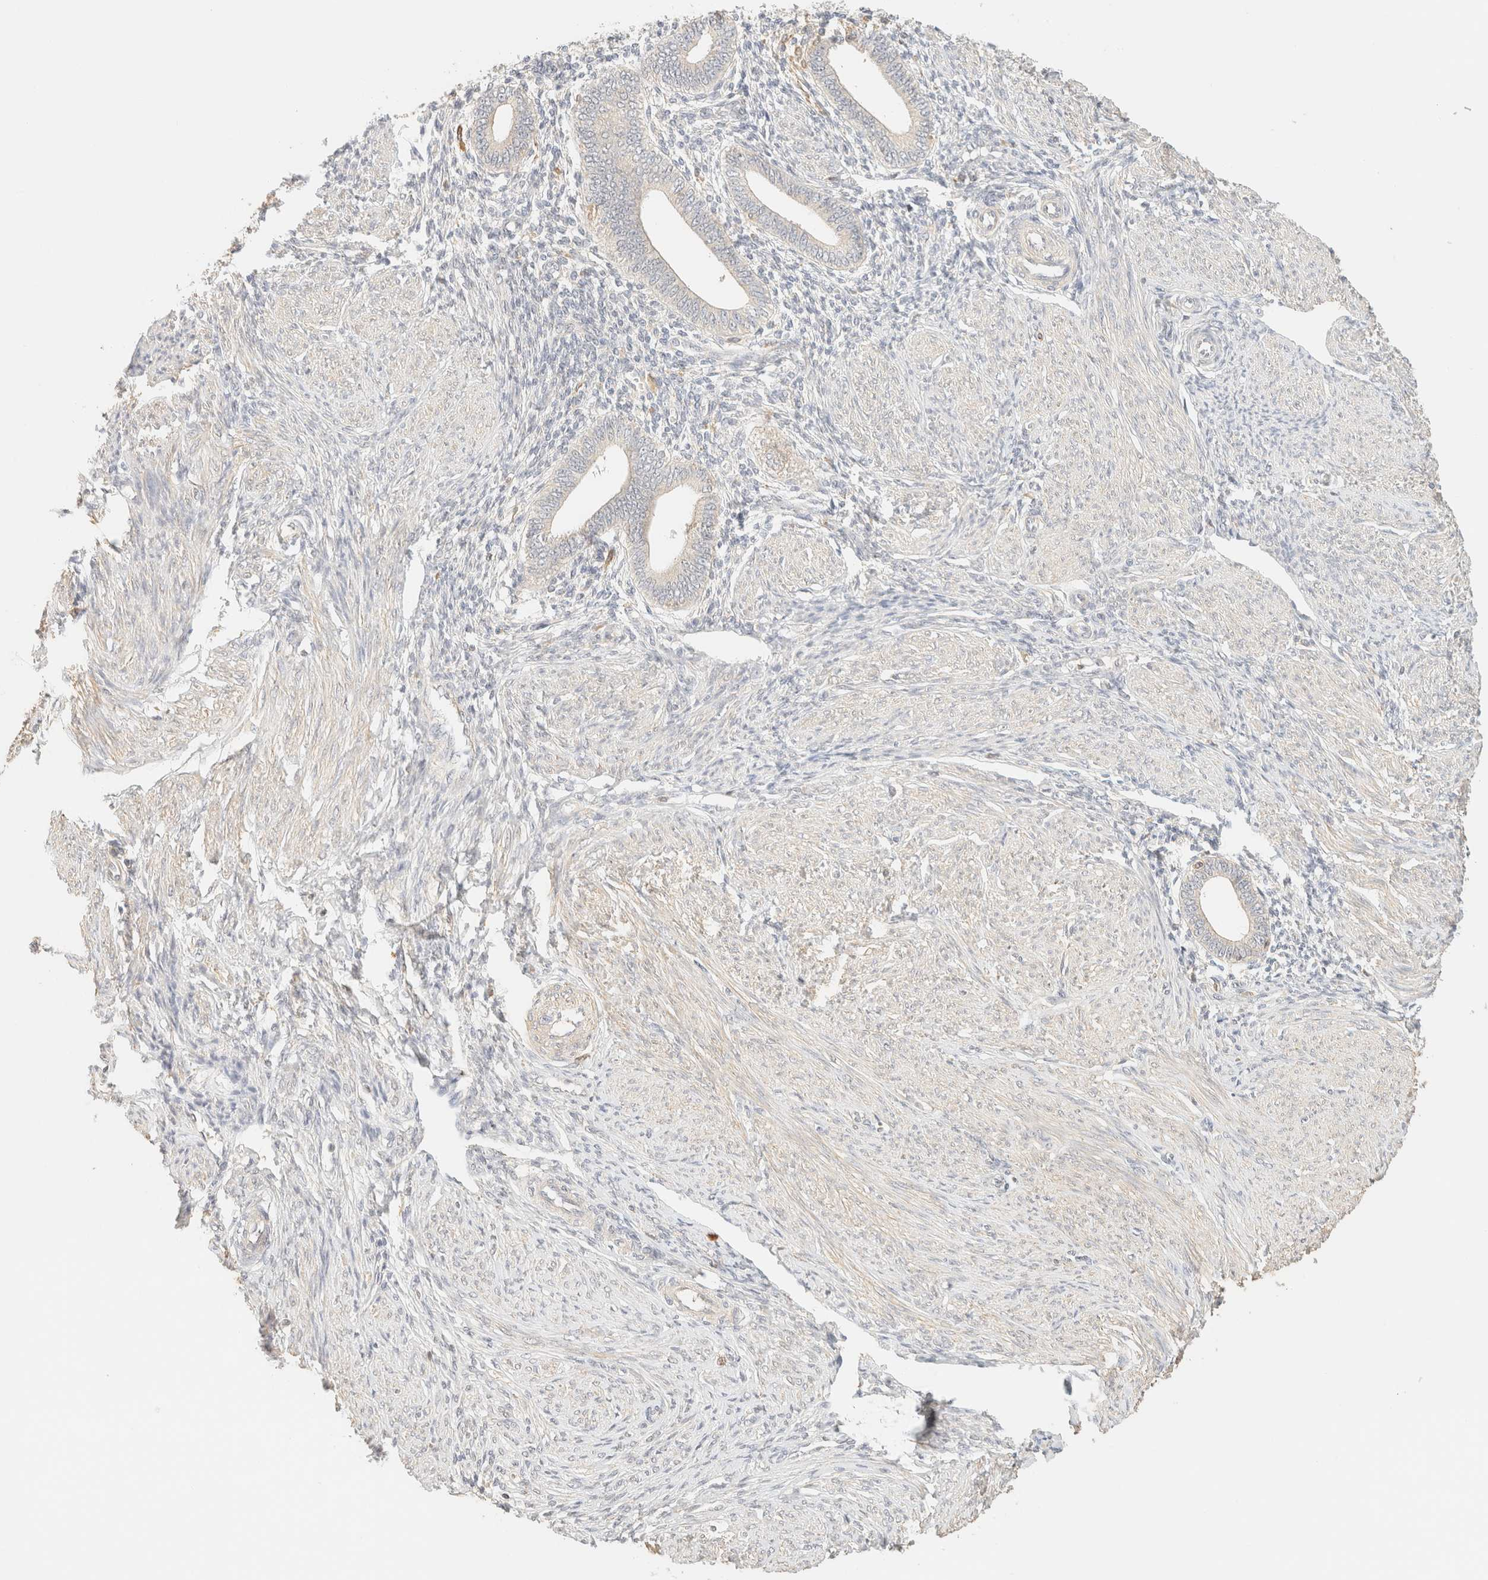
{"staining": {"intensity": "negative", "quantity": "none", "location": "none"}, "tissue": "endometrium", "cell_type": "Cells in endometrial stroma", "image_type": "normal", "snomed": [{"axis": "morphology", "description": "Normal tissue, NOS"}, {"axis": "topography", "description": "Endometrium"}], "caption": "Immunohistochemistry micrograph of unremarkable endometrium: human endometrium stained with DAB shows no significant protein positivity in cells in endometrial stroma.", "gene": "TIMD4", "patient": {"sex": "female", "age": 42}}